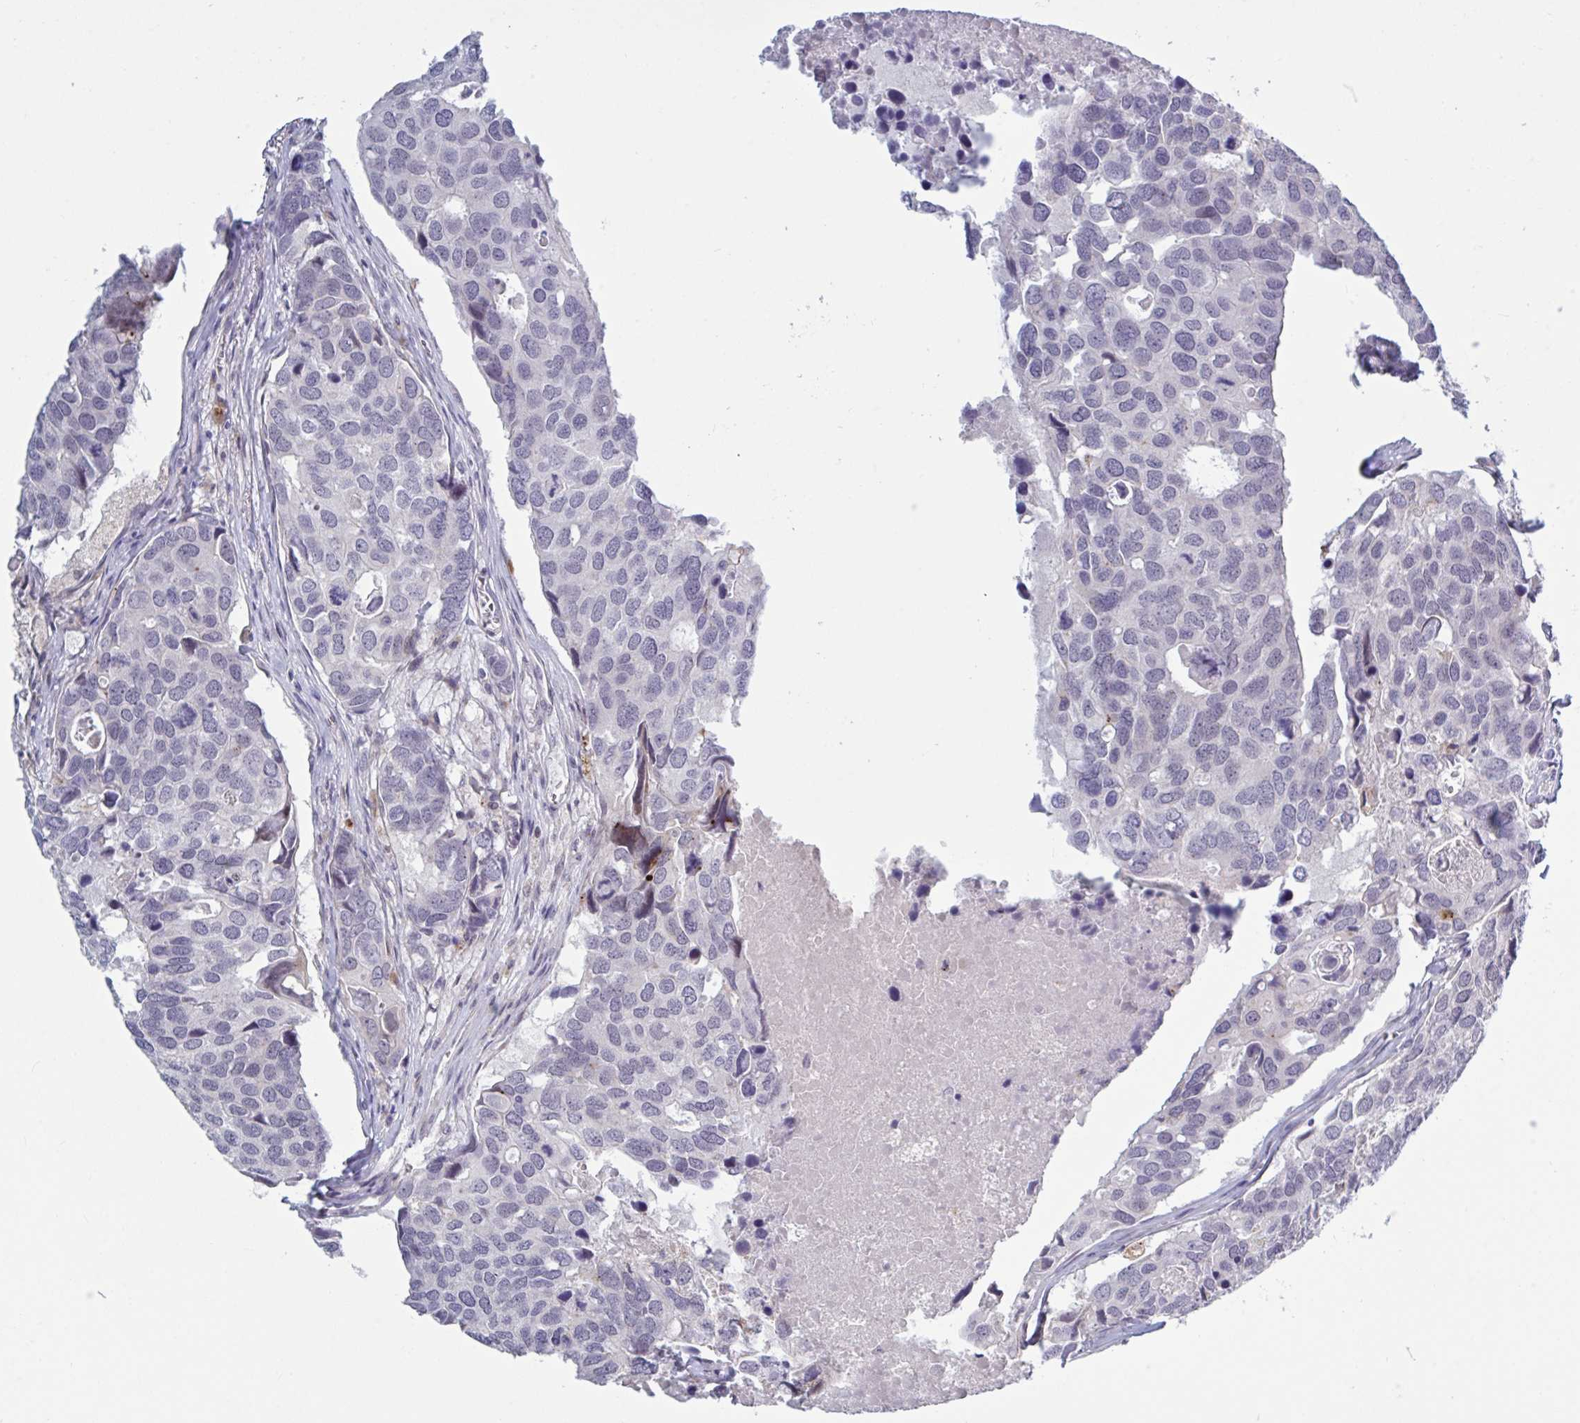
{"staining": {"intensity": "negative", "quantity": "none", "location": "none"}, "tissue": "breast cancer", "cell_type": "Tumor cells", "image_type": "cancer", "snomed": [{"axis": "morphology", "description": "Duct carcinoma"}, {"axis": "topography", "description": "Breast"}], "caption": "This micrograph is of breast cancer (invasive ductal carcinoma) stained with immunohistochemistry (IHC) to label a protein in brown with the nuclei are counter-stained blue. There is no expression in tumor cells.", "gene": "TCEAL8", "patient": {"sex": "female", "age": 83}}